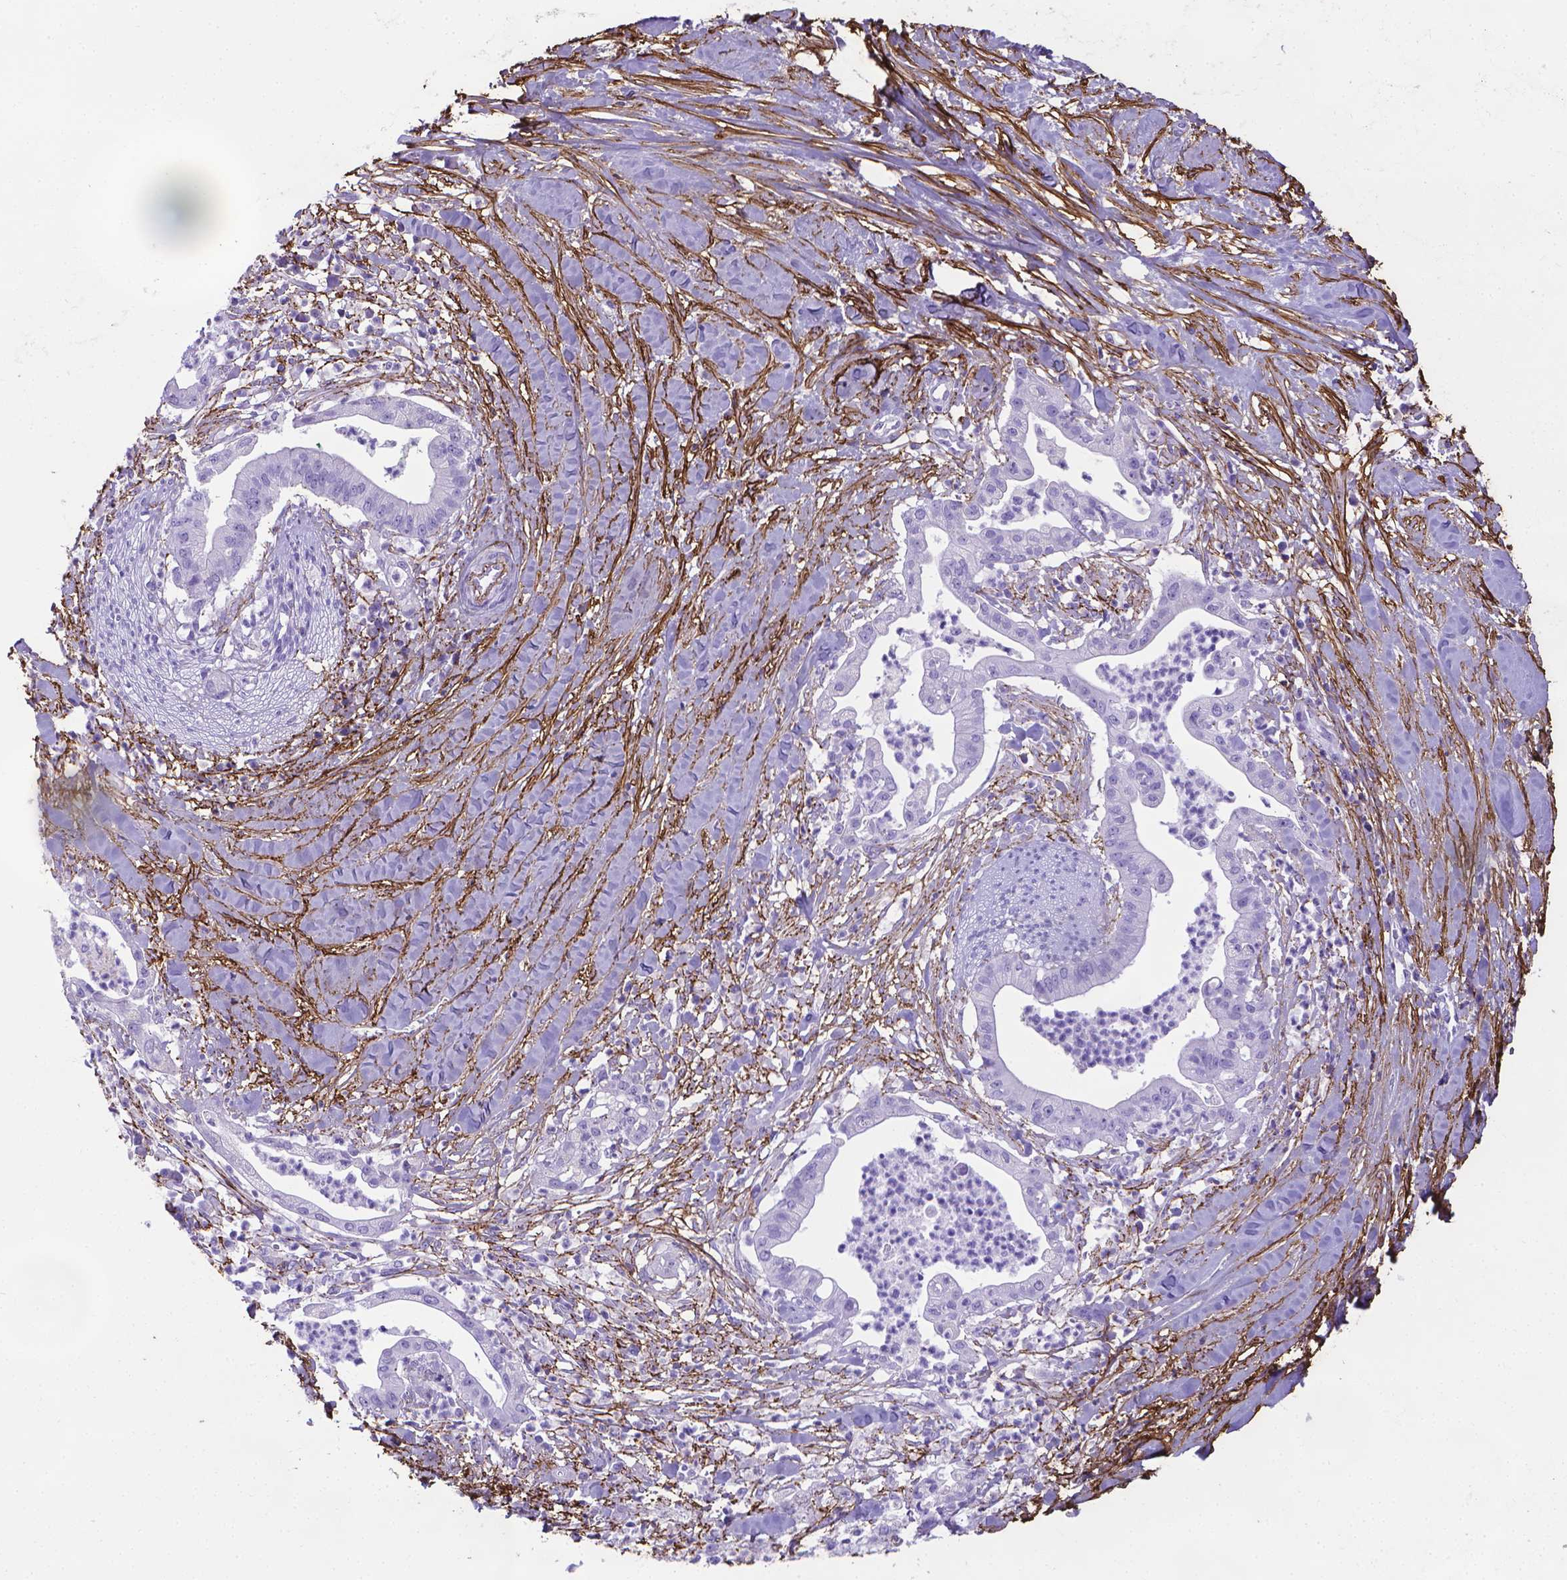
{"staining": {"intensity": "negative", "quantity": "none", "location": "none"}, "tissue": "pancreatic cancer", "cell_type": "Tumor cells", "image_type": "cancer", "snomed": [{"axis": "morphology", "description": "Normal tissue, NOS"}, {"axis": "morphology", "description": "Adenocarcinoma, NOS"}, {"axis": "topography", "description": "Lymph node"}, {"axis": "topography", "description": "Pancreas"}], "caption": "Tumor cells are negative for brown protein staining in pancreatic adenocarcinoma.", "gene": "MFAP2", "patient": {"sex": "female", "age": 58}}